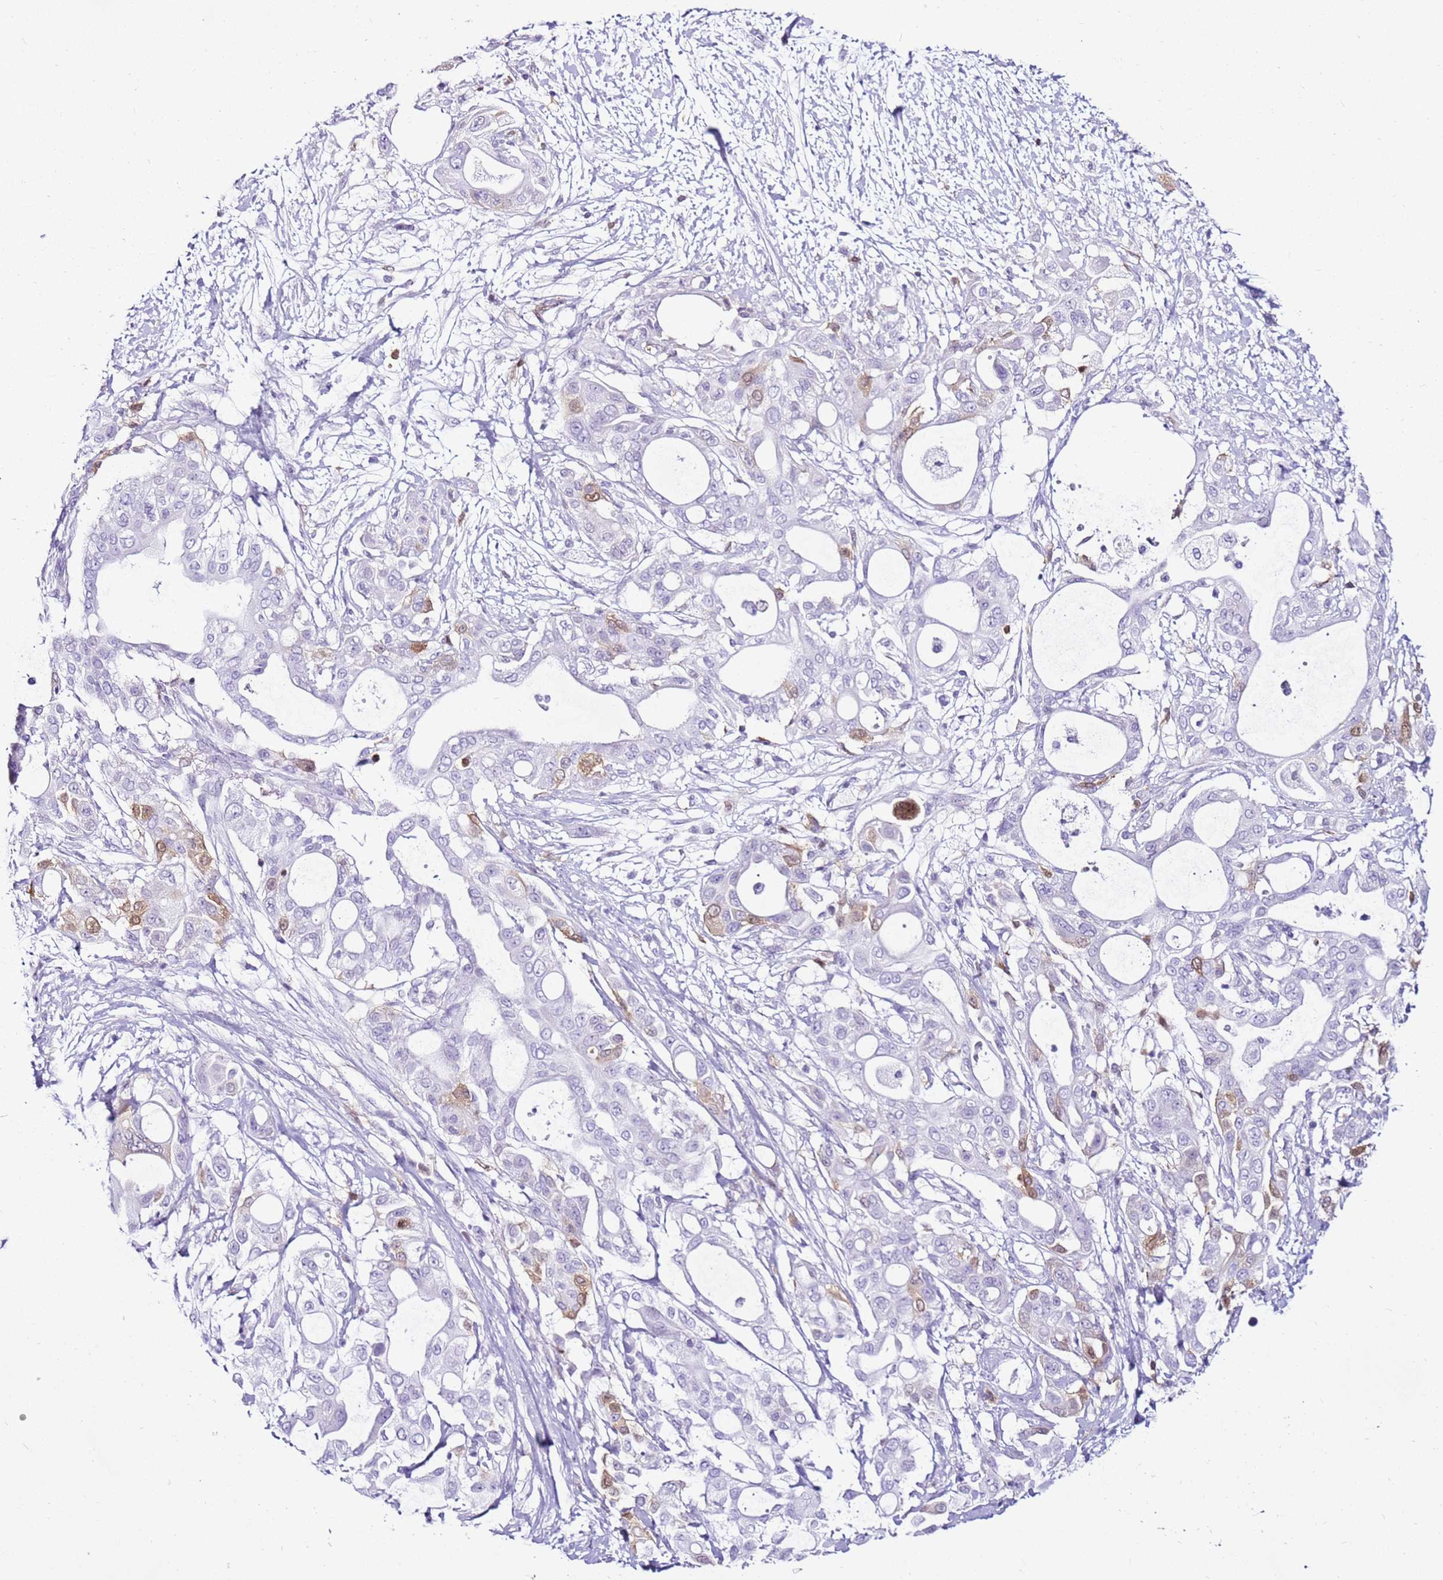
{"staining": {"intensity": "moderate", "quantity": "<25%", "location": "cytoplasmic/membranous"}, "tissue": "pancreatic cancer", "cell_type": "Tumor cells", "image_type": "cancer", "snomed": [{"axis": "morphology", "description": "Adenocarcinoma, NOS"}, {"axis": "topography", "description": "Pancreas"}], "caption": "This photomicrograph reveals IHC staining of pancreatic cancer (adenocarcinoma), with low moderate cytoplasmic/membranous staining in approximately <25% of tumor cells.", "gene": "SPC25", "patient": {"sex": "male", "age": 68}}